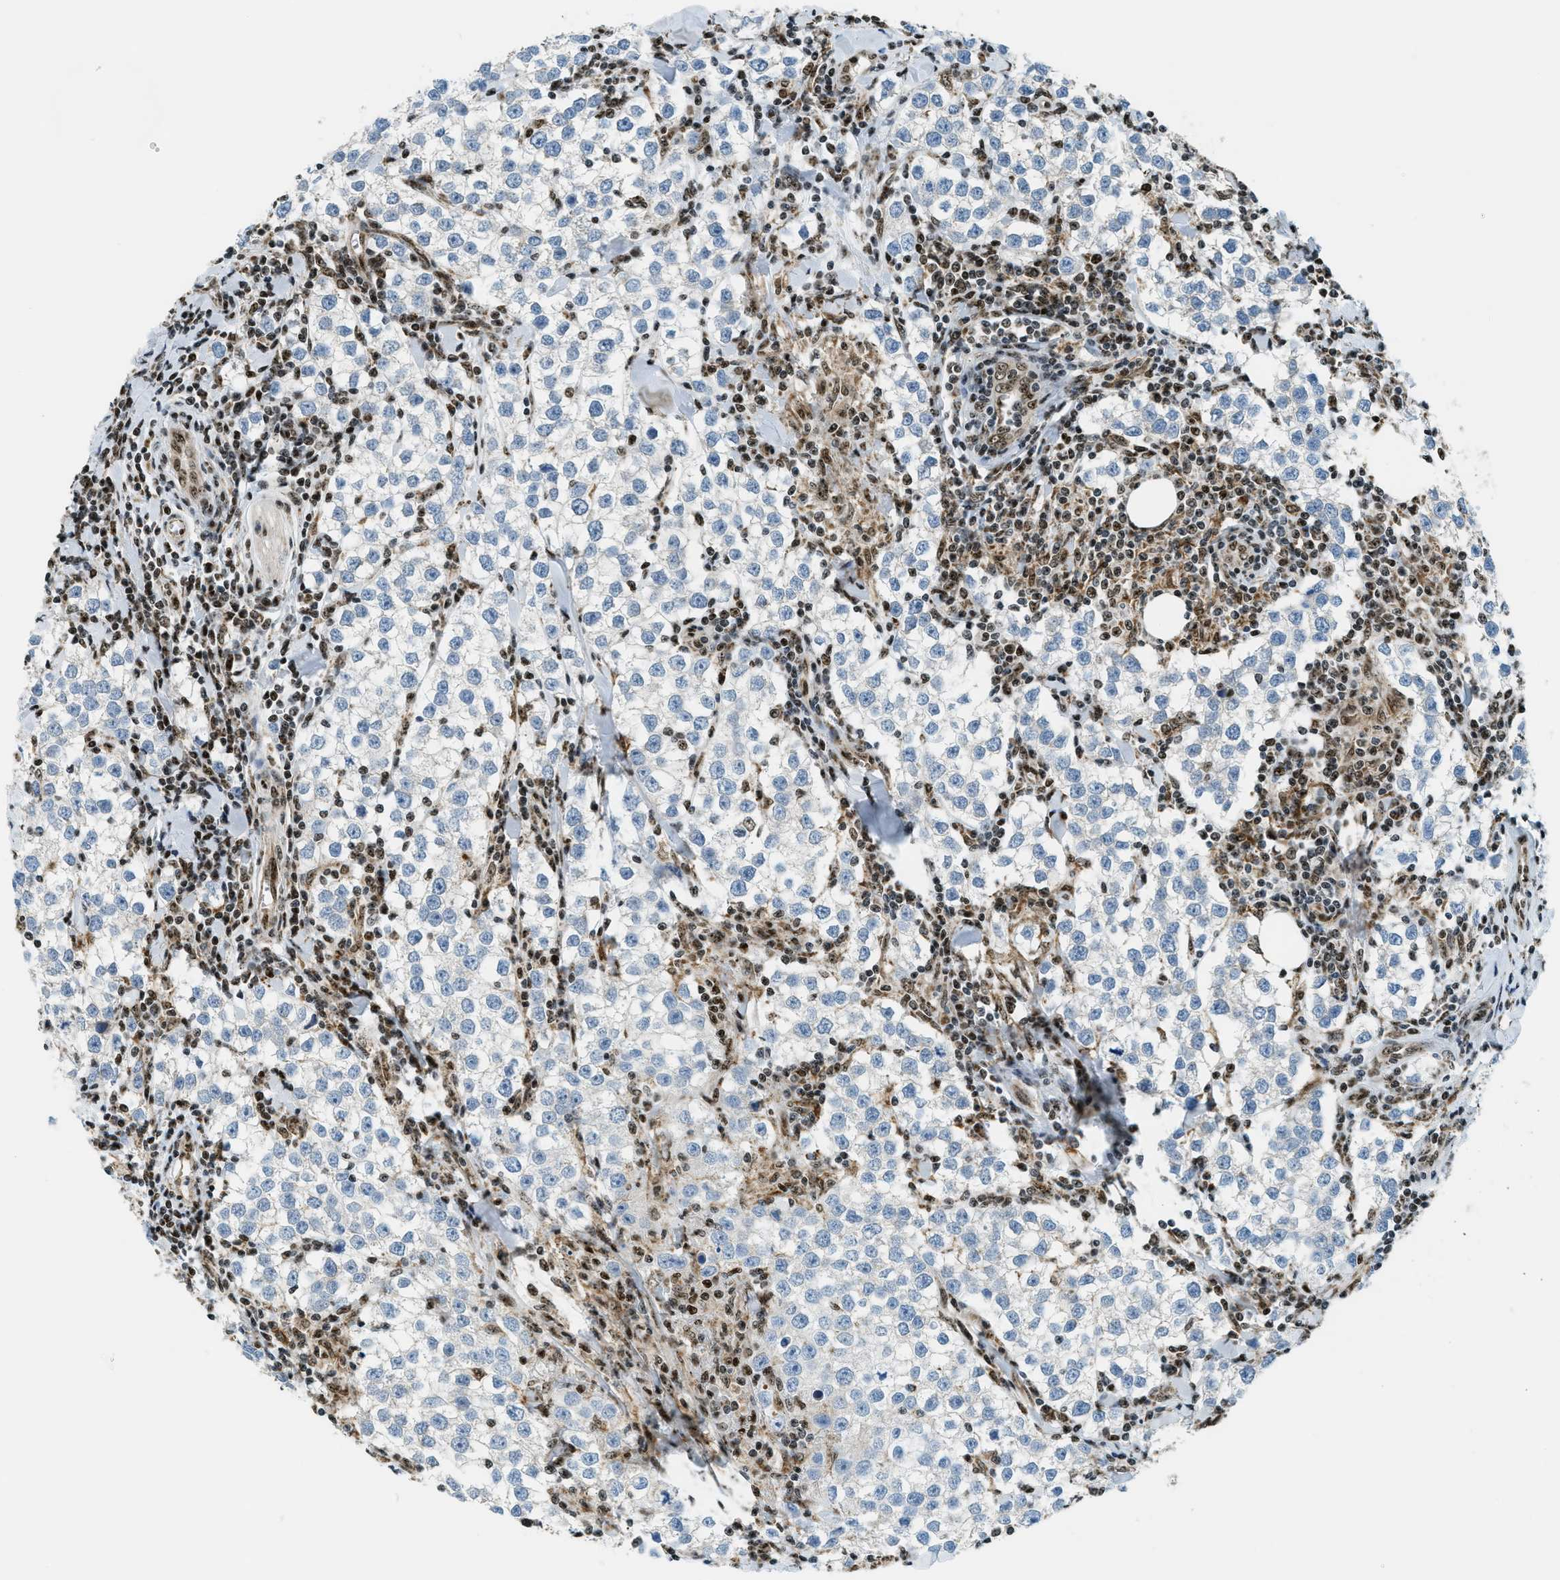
{"staining": {"intensity": "negative", "quantity": "none", "location": "none"}, "tissue": "testis cancer", "cell_type": "Tumor cells", "image_type": "cancer", "snomed": [{"axis": "morphology", "description": "Seminoma, NOS"}, {"axis": "morphology", "description": "Carcinoma, Embryonal, NOS"}, {"axis": "topography", "description": "Testis"}], "caption": "The IHC image has no significant expression in tumor cells of seminoma (testis) tissue.", "gene": "SP100", "patient": {"sex": "male", "age": 36}}